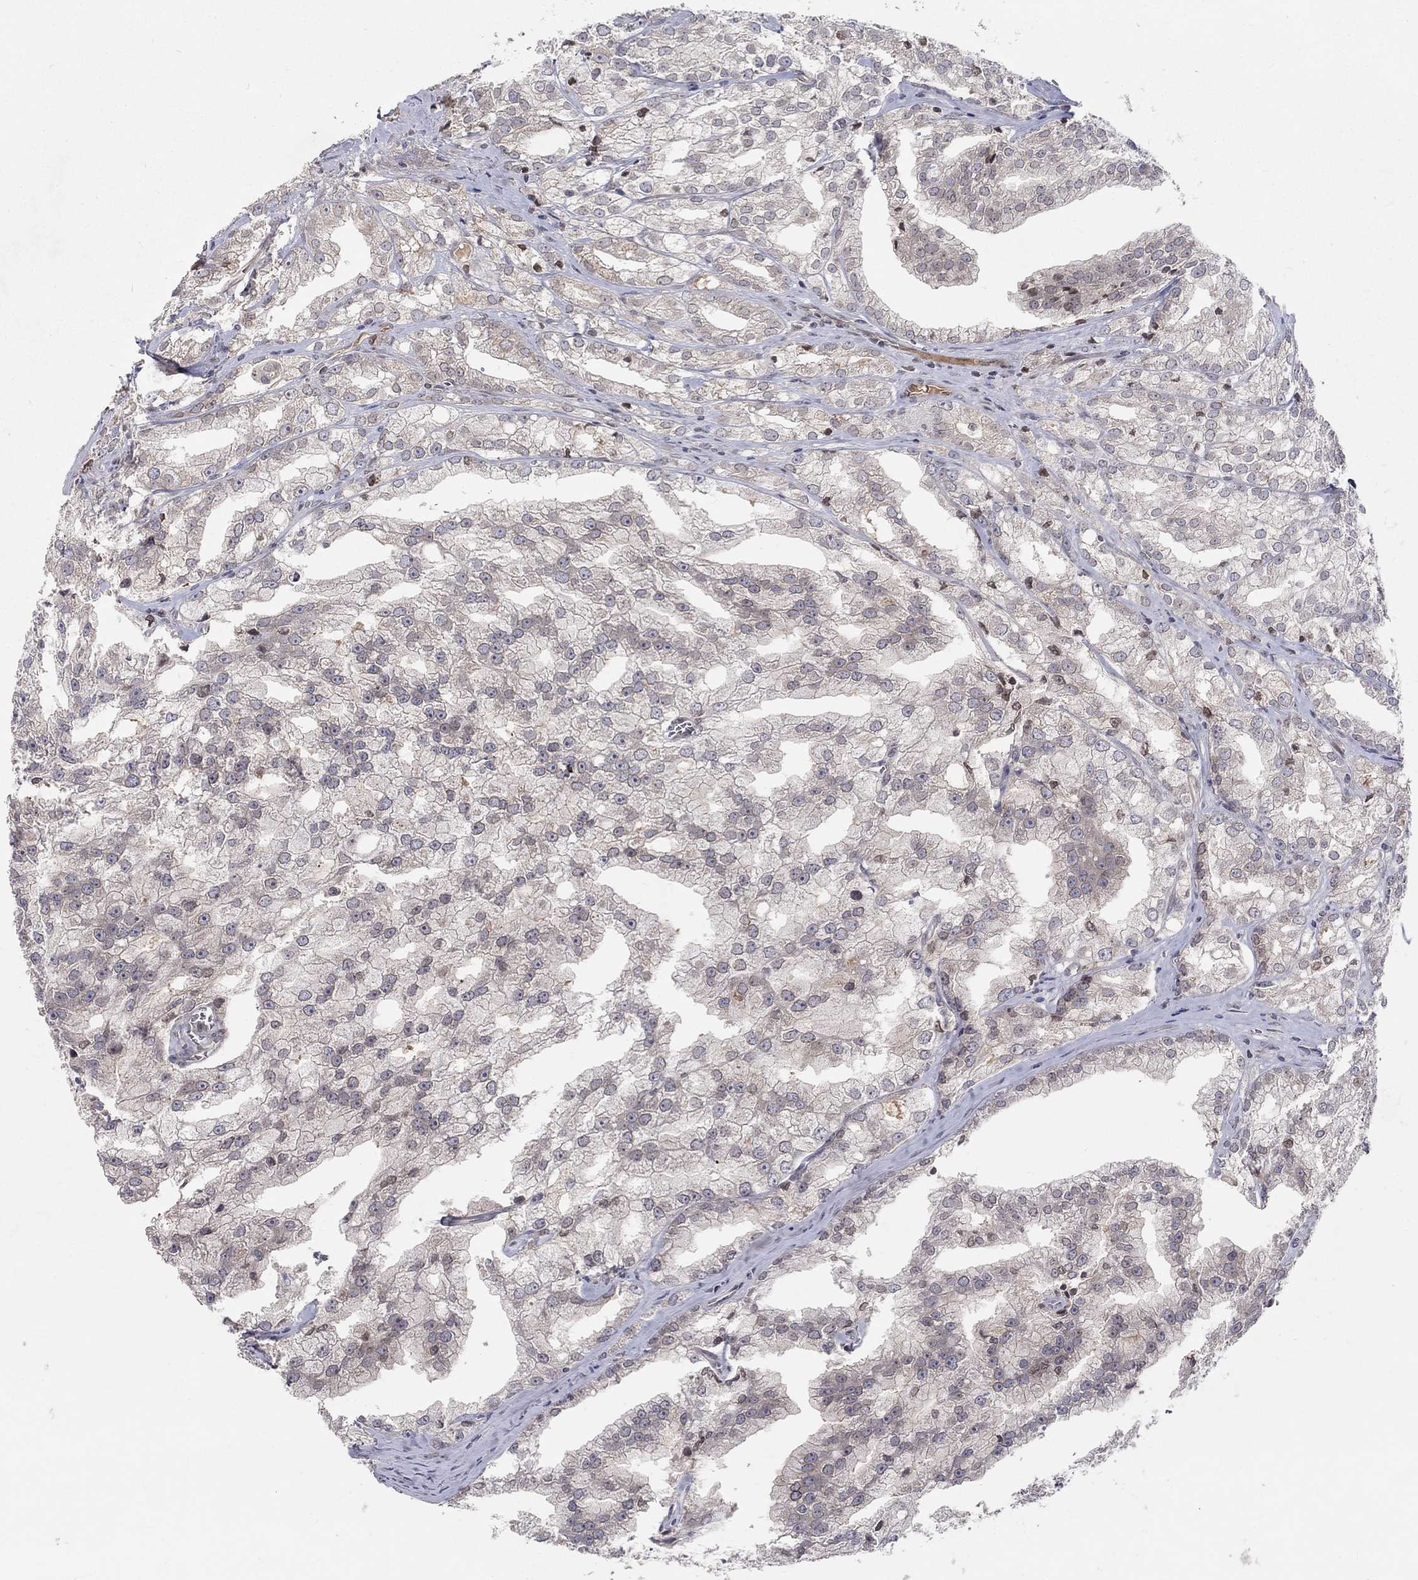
{"staining": {"intensity": "negative", "quantity": "none", "location": "none"}, "tissue": "prostate cancer", "cell_type": "Tumor cells", "image_type": "cancer", "snomed": [{"axis": "morphology", "description": "Adenocarcinoma, NOS"}, {"axis": "topography", "description": "Prostate"}], "caption": "The histopathology image demonstrates no significant expression in tumor cells of prostate cancer.", "gene": "CETN3", "patient": {"sex": "male", "age": 70}}